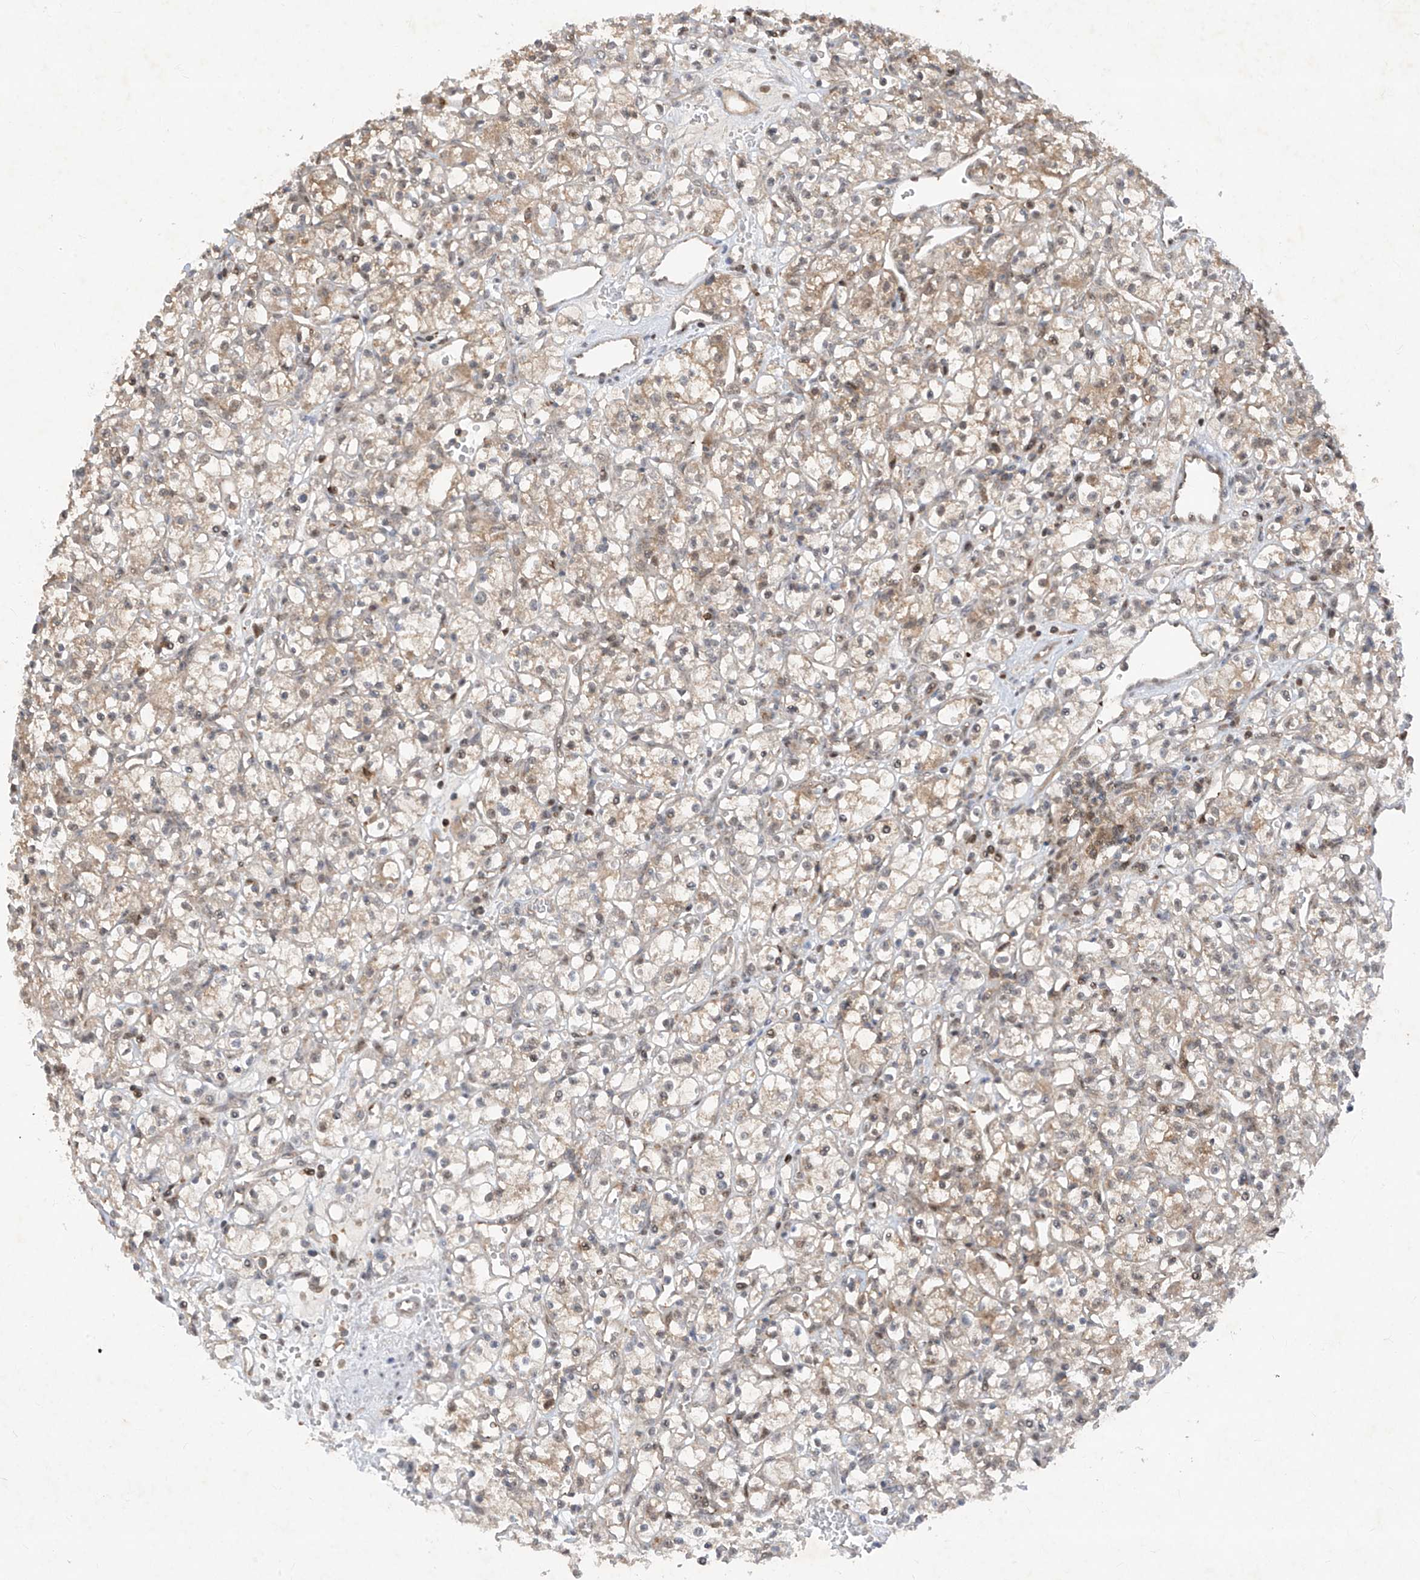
{"staining": {"intensity": "weak", "quantity": "<25%", "location": "cytoplasmic/membranous"}, "tissue": "renal cancer", "cell_type": "Tumor cells", "image_type": "cancer", "snomed": [{"axis": "morphology", "description": "Adenocarcinoma, NOS"}, {"axis": "topography", "description": "Kidney"}], "caption": "IHC micrograph of neoplastic tissue: human renal adenocarcinoma stained with DAB reveals no significant protein positivity in tumor cells.", "gene": "ZNF358", "patient": {"sex": "female", "age": 59}}